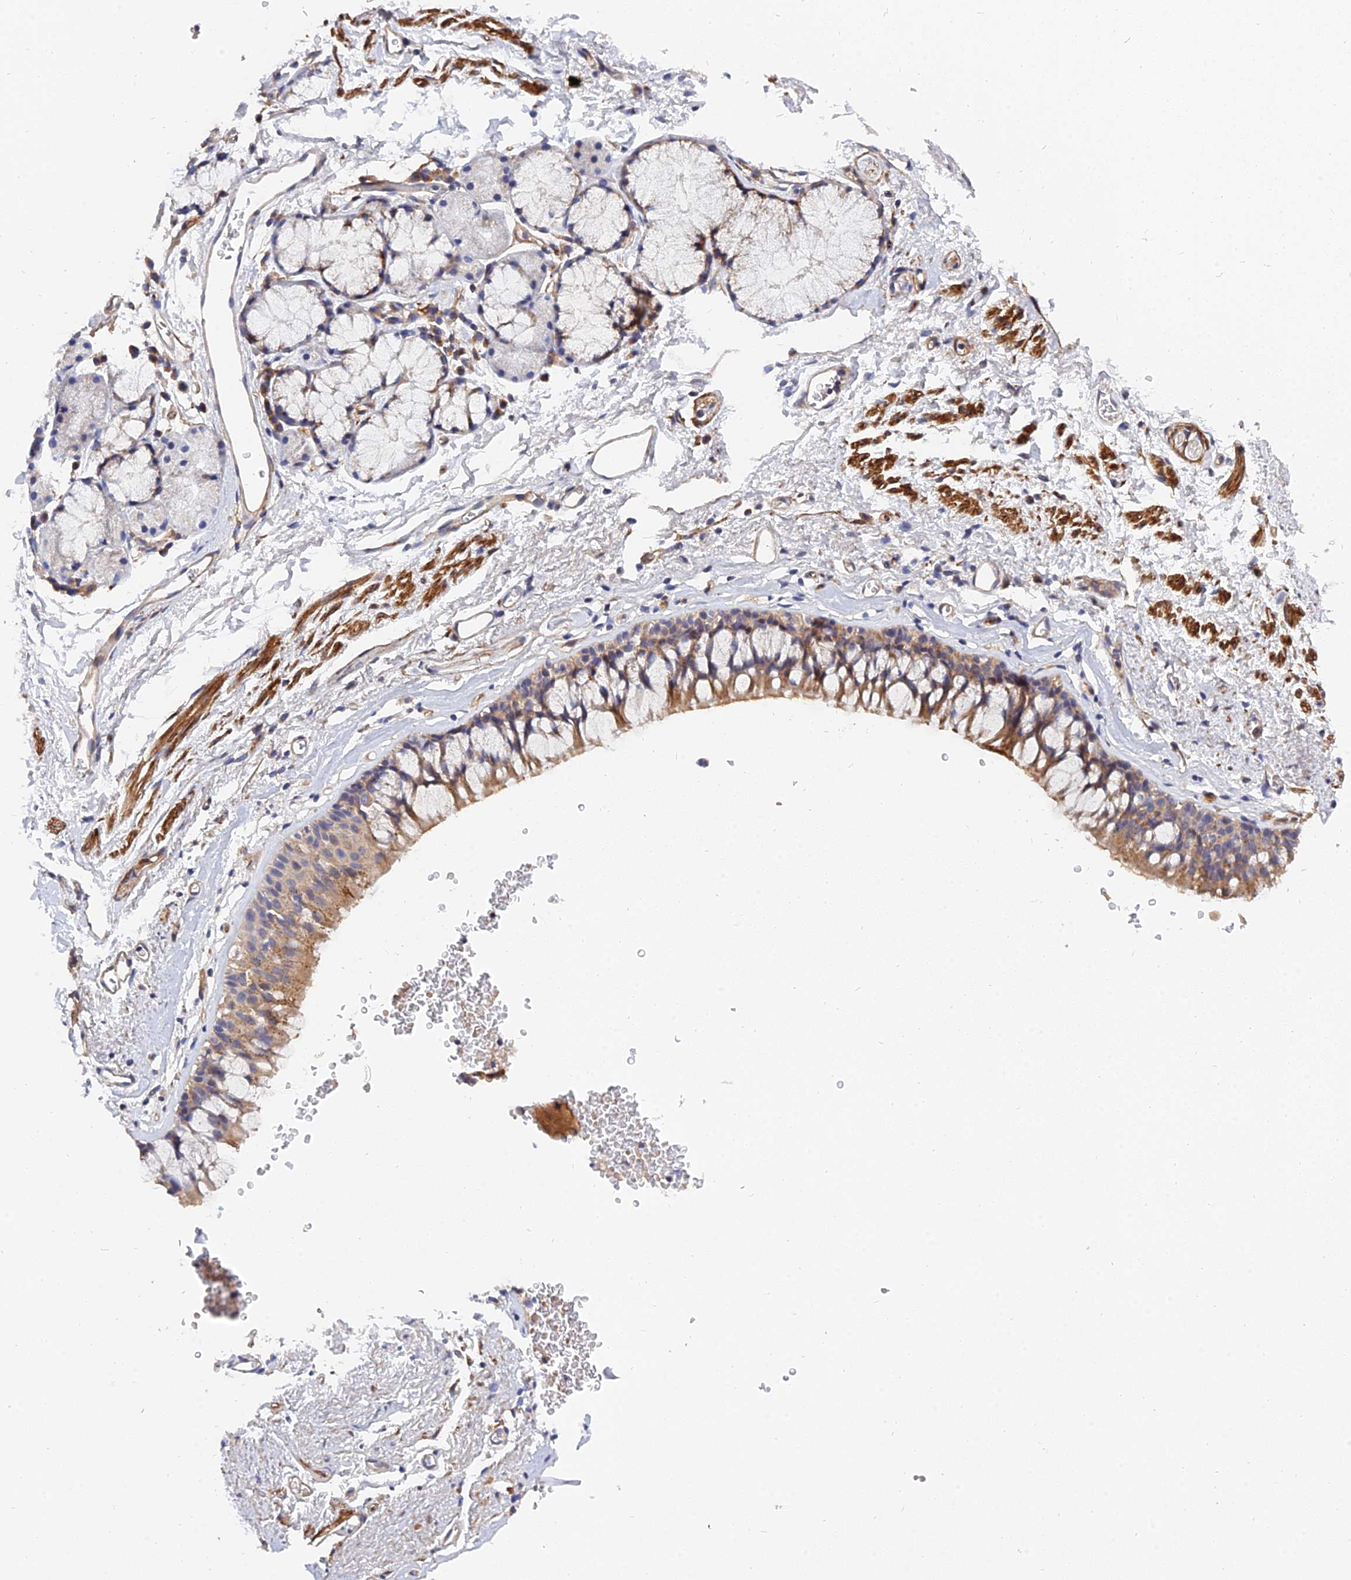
{"staining": {"intensity": "moderate", "quantity": "25%-75%", "location": "cytoplasmic/membranous"}, "tissue": "bronchus", "cell_type": "Respiratory epithelial cells", "image_type": "normal", "snomed": [{"axis": "morphology", "description": "Normal tissue, NOS"}, {"axis": "morphology", "description": "Inflammation, NOS"}, {"axis": "topography", "description": "Cartilage tissue"}, {"axis": "topography", "description": "Bronchus"}, {"axis": "topography", "description": "Lung"}], "caption": "Protein expression by immunohistochemistry displays moderate cytoplasmic/membranous staining in about 25%-75% of respiratory epithelial cells in benign bronchus. (Brightfield microscopy of DAB IHC at high magnification).", "gene": "MRPL35", "patient": {"sex": "female", "age": 64}}